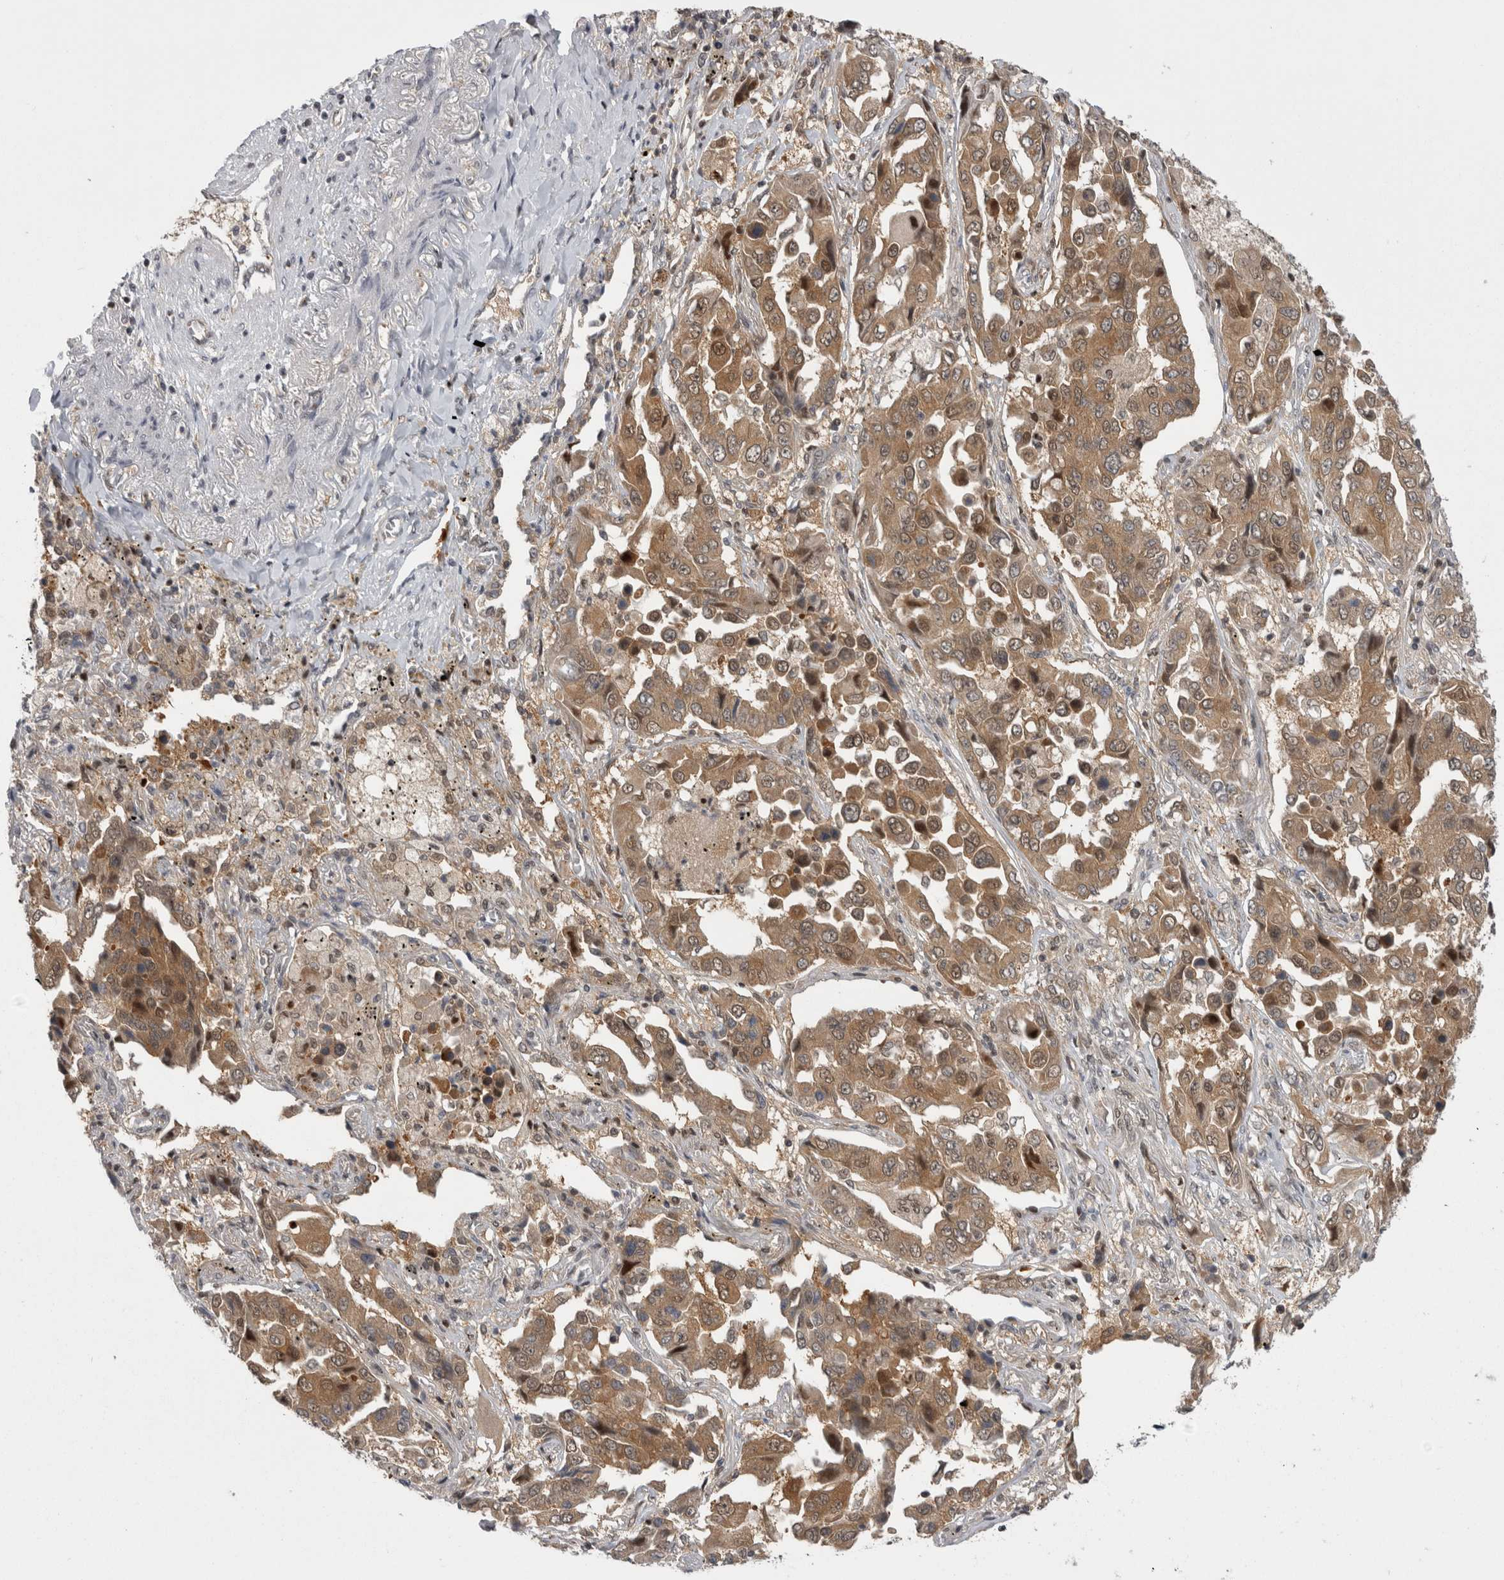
{"staining": {"intensity": "moderate", "quantity": ">75%", "location": "cytoplasmic/membranous"}, "tissue": "lung cancer", "cell_type": "Tumor cells", "image_type": "cancer", "snomed": [{"axis": "morphology", "description": "Adenocarcinoma, NOS"}, {"axis": "topography", "description": "Lung"}], "caption": "Adenocarcinoma (lung) stained with a brown dye shows moderate cytoplasmic/membranous positive expression in approximately >75% of tumor cells.", "gene": "PSMB2", "patient": {"sex": "female", "age": 65}}